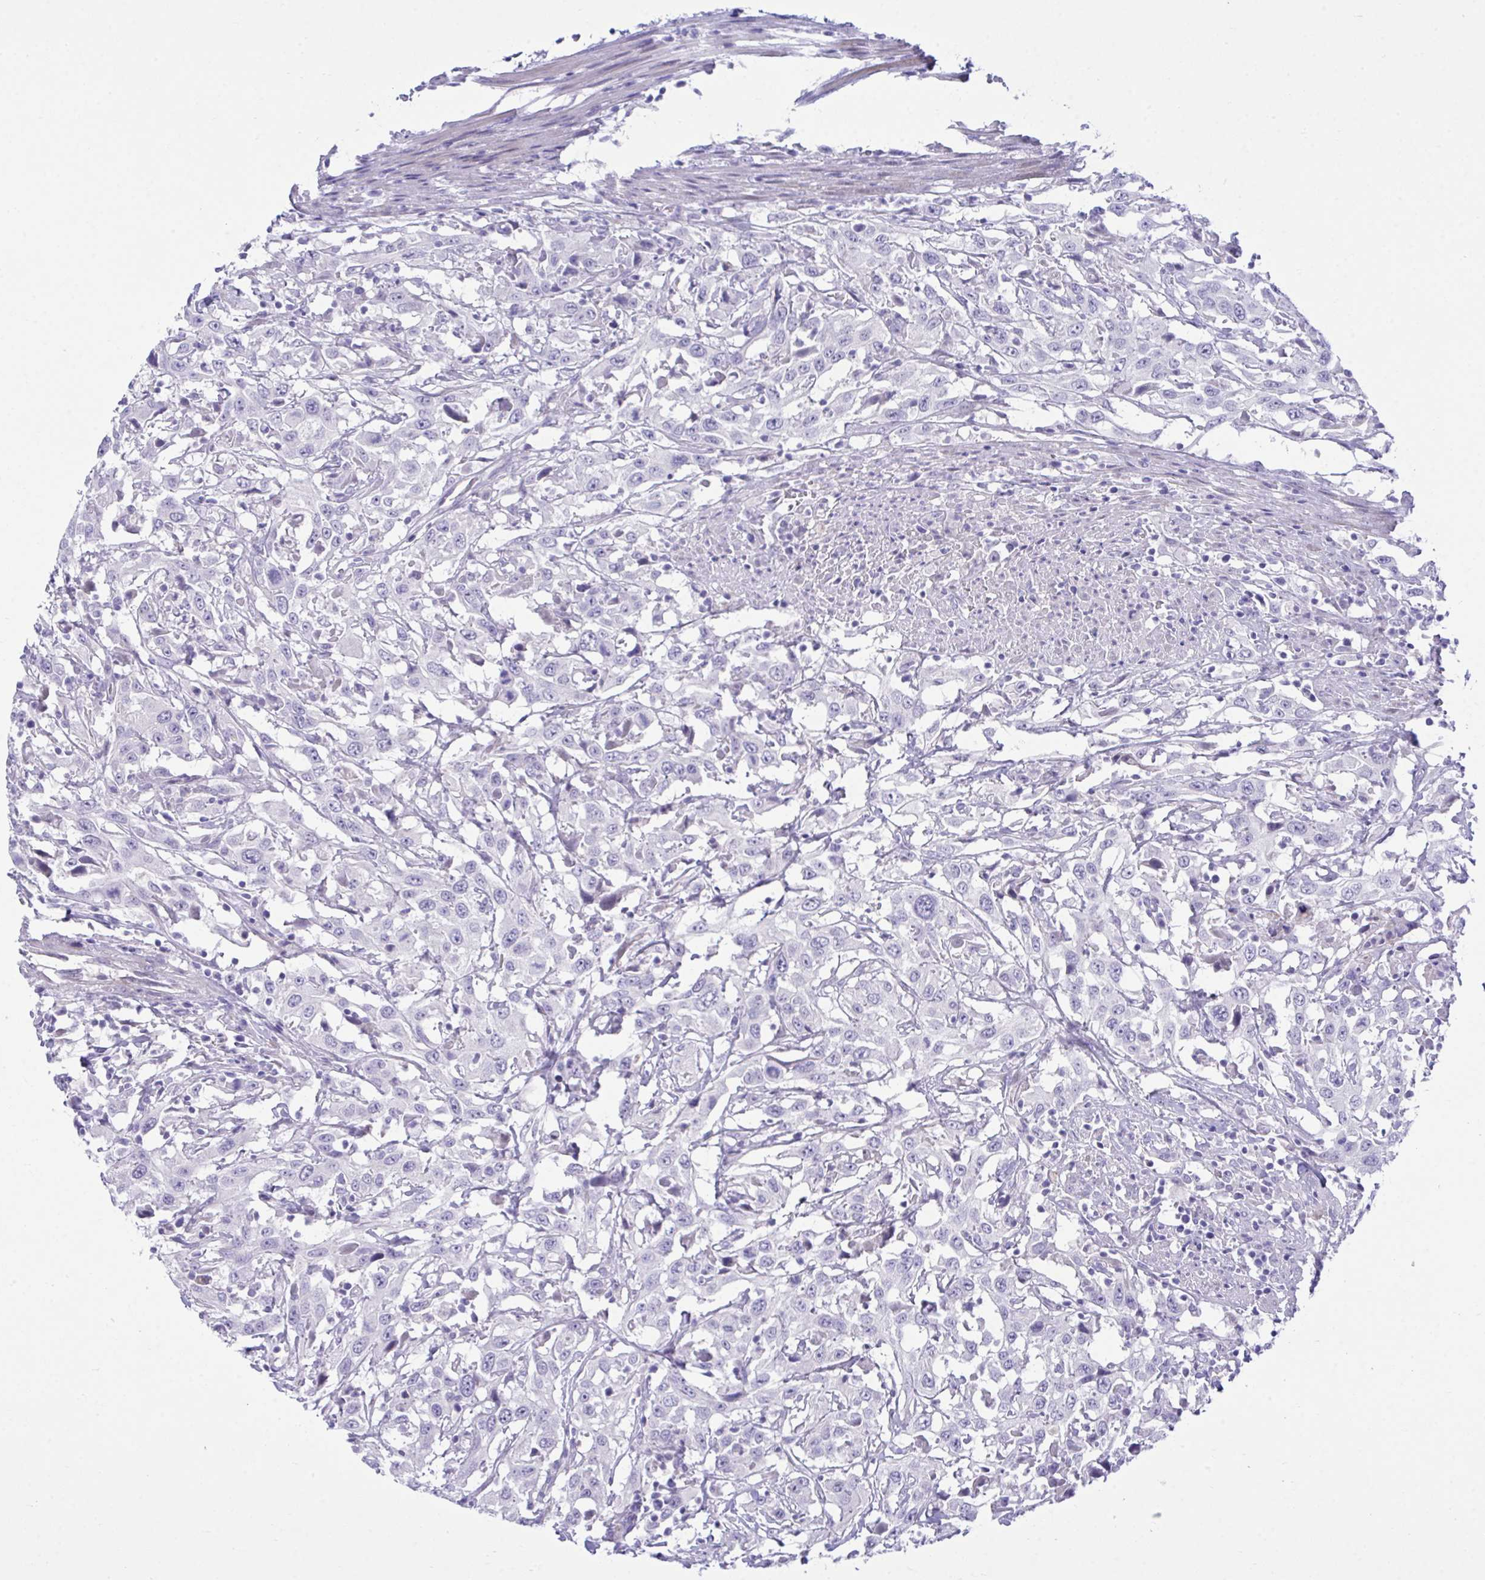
{"staining": {"intensity": "negative", "quantity": "none", "location": "none"}, "tissue": "urothelial cancer", "cell_type": "Tumor cells", "image_type": "cancer", "snomed": [{"axis": "morphology", "description": "Urothelial carcinoma, High grade"}, {"axis": "topography", "description": "Urinary bladder"}], "caption": "Tumor cells show no significant protein staining in urothelial carcinoma (high-grade).", "gene": "MED9", "patient": {"sex": "male", "age": 61}}